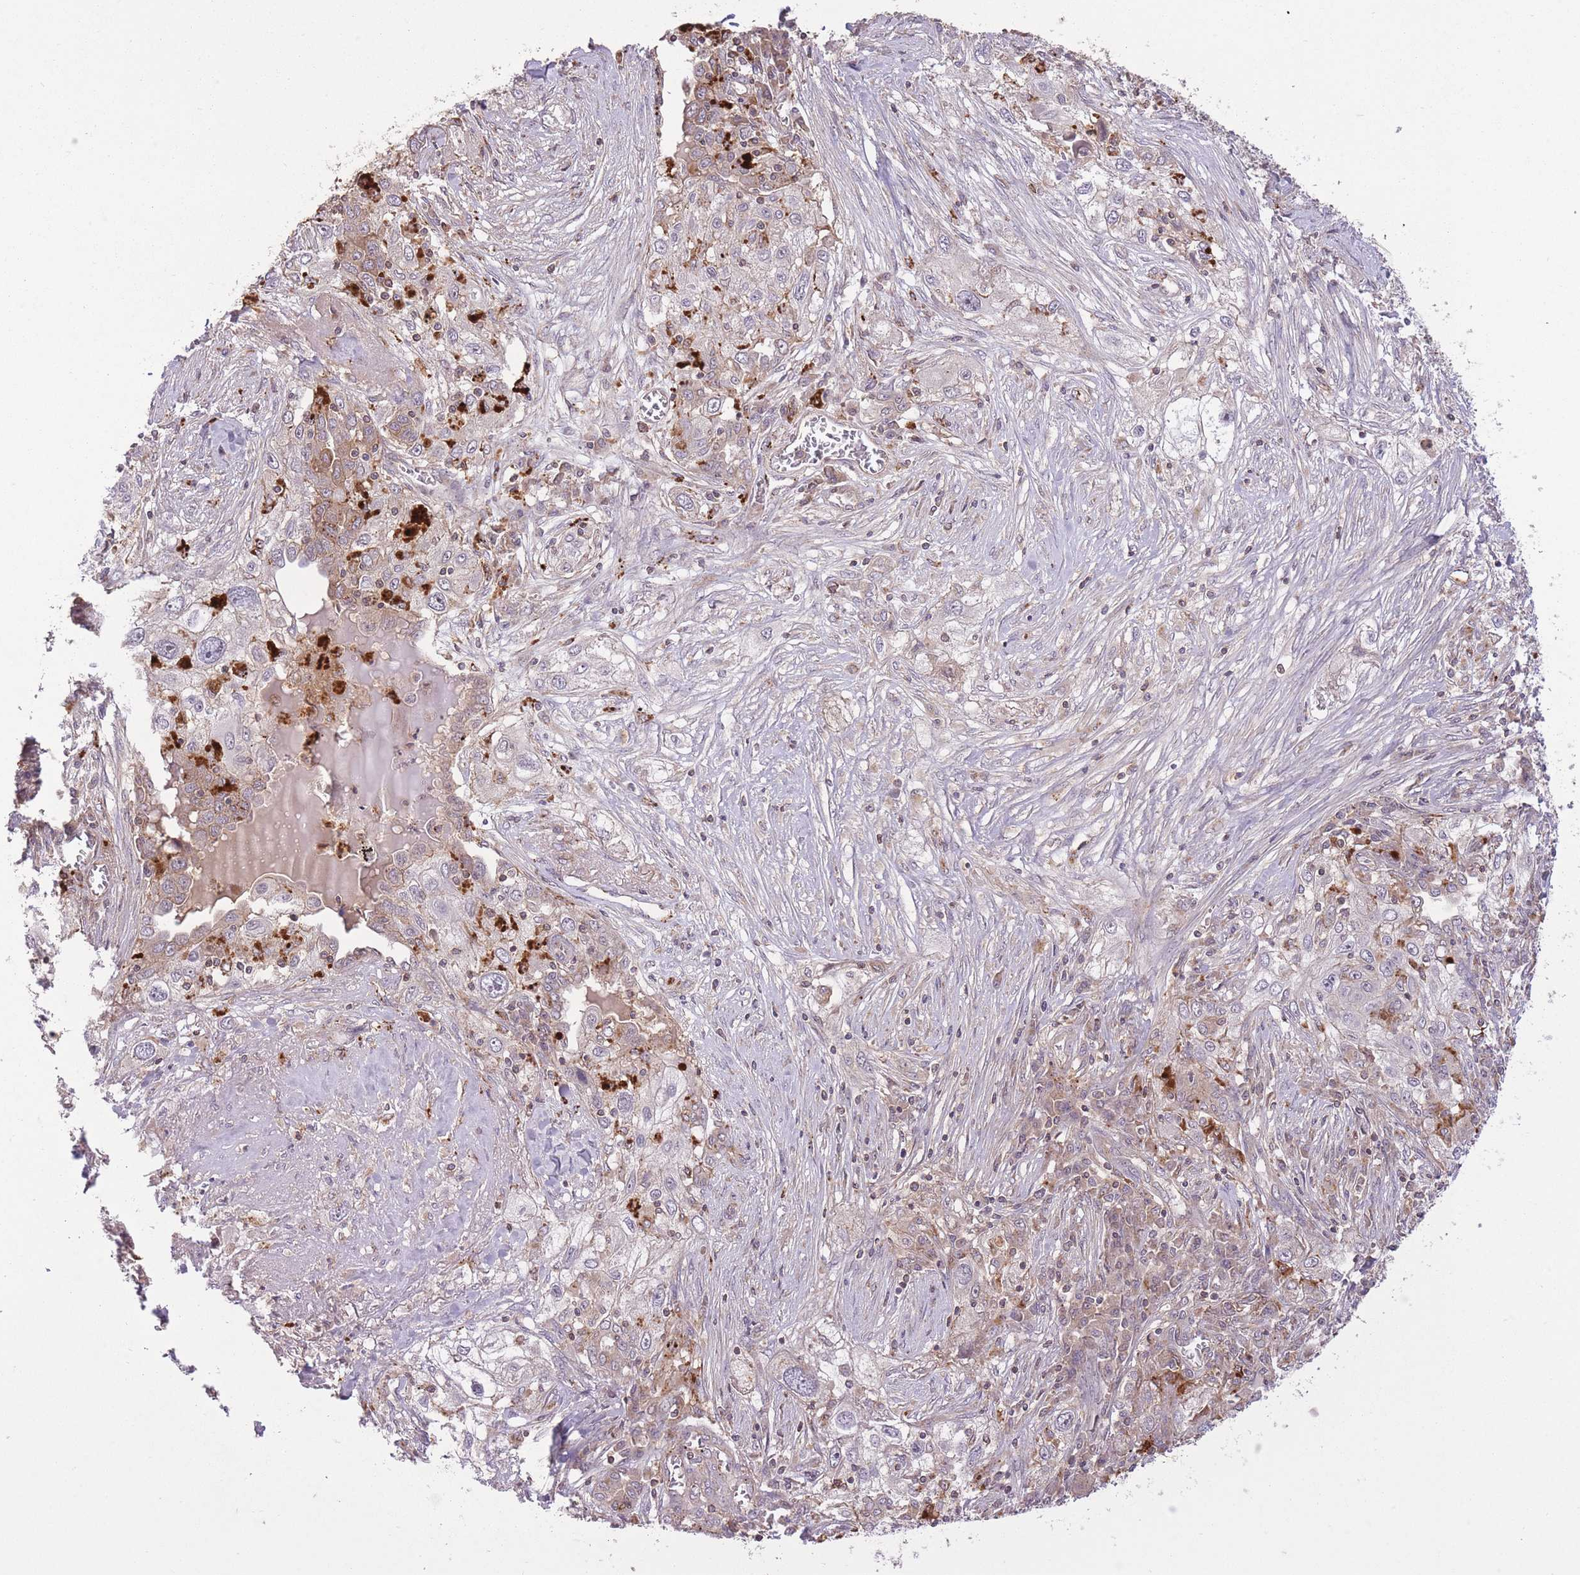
{"staining": {"intensity": "weak", "quantity": "<25%", "location": "cytoplasmic/membranous"}, "tissue": "lung cancer", "cell_type": "Tumor cells", "image_type": "cancer", "snomed": [{"axis": "morphology", "description": "Squamous cell carcinoma, NOS"}, {"axis": "topography", "description": "Lung"}], "caption": "Immunohistochemical staining of human lung squamous cell carcinoma displays no significant staining in tumor cells. (IHC, brightfield microscopy, high magnification).", "gene": "POLR3F", "patient": {"sex": "female", "age": 69}}